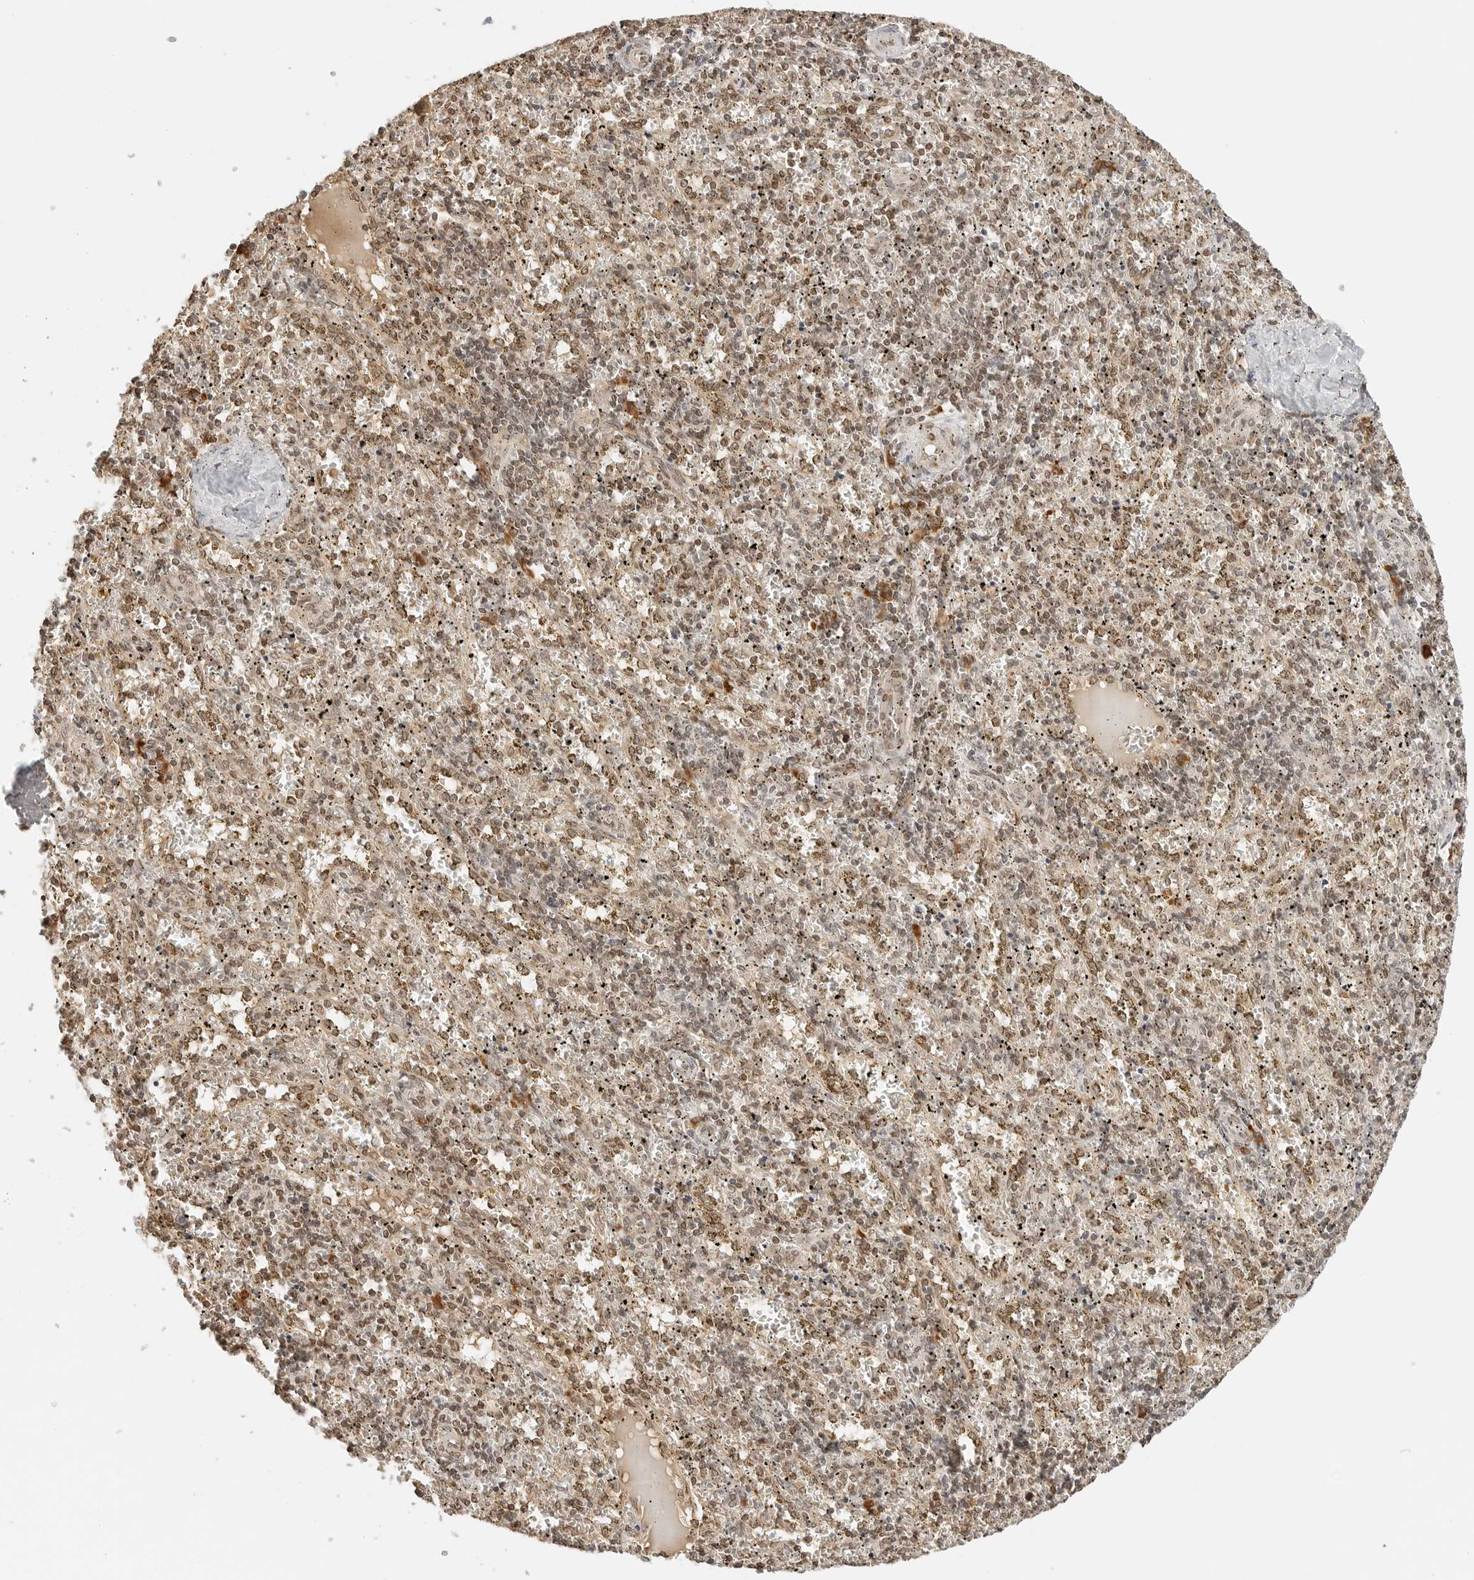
{"staining": {"intensity": "weak", "quantity": "25%-75%", "location": "cytoplasmic/membranous,nuclear"}, "tissue": "spleen", "cell_type": "Cells in red pulp", "image_type": "normal", "snomed": [{"axis": "morphology", "description": "Normal tissue, NOS"}, {"axis": "topography", "description": "Spleen"}], "caption": "An image of spleen stained for a protein demonstrates weak cytoplasmic/membranous,nuclear brown staining in cells in red pulp. (Brightfield microscopy of DAB IHC at high magnification).", "gene": "POLH", "patient": {"sex": "male", "age": 11}}